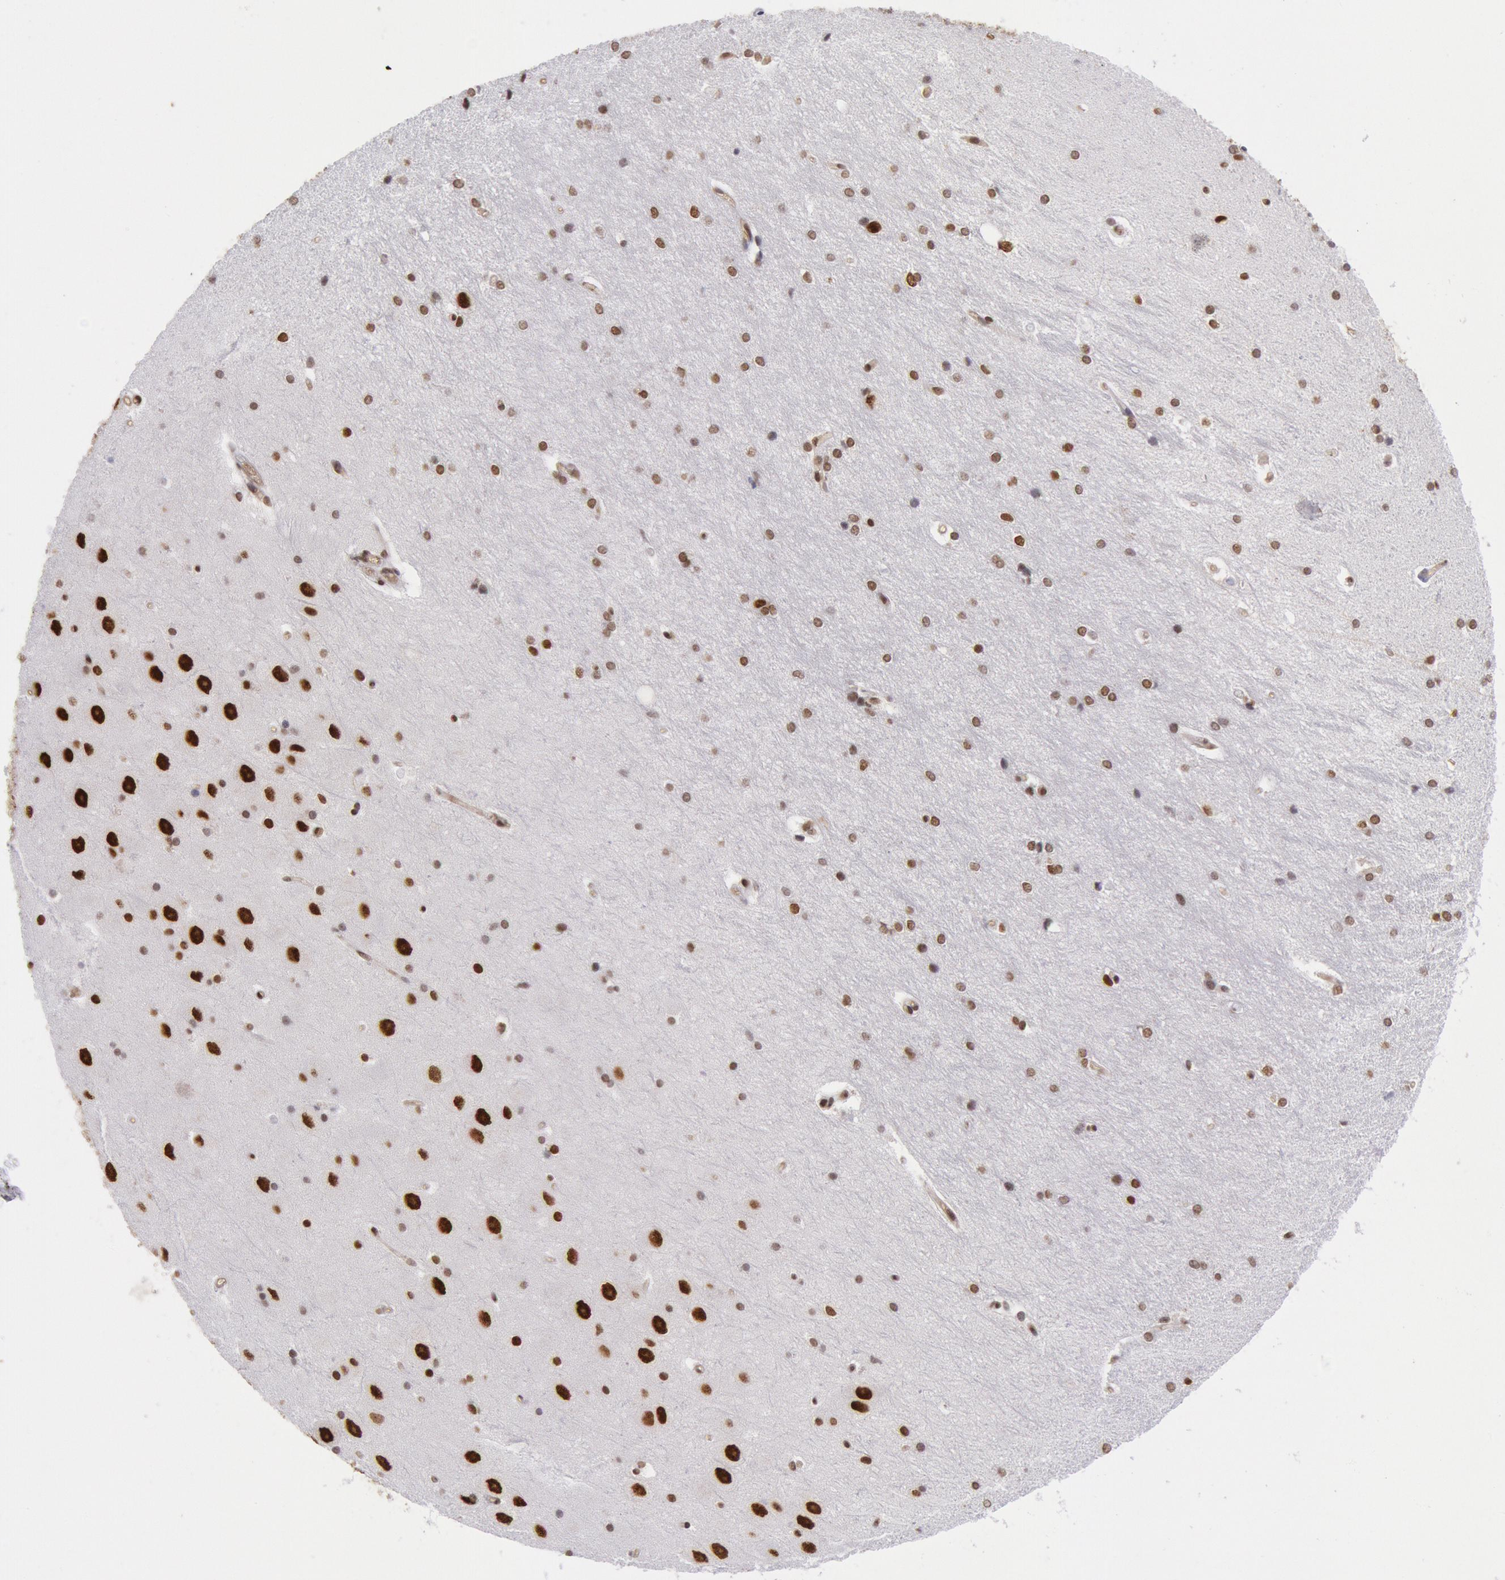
{"staining": {"intensity": "strong", "quantity": ">75%", "location": "nuclear"}, "tissue": "hippocampus", "cell_type": "Glial cells", "image_type": "normal", "snomed": [{"axis": "morphology", "description": "Normal tissue, NOS"}, {"axis": "topography", "description": "Hippocampus"}], "caption": "IHC of benign human hippocampus reveals high levels of strong nuclear positivity in approximately >75% of glial cells. The protein is stained brown, and the nuclei are stained in blue (DAB IHC with brightfield microscopy, high magnification).", "gene": "CDKN2B", "patient": {"sex": "female", "age": 19}}